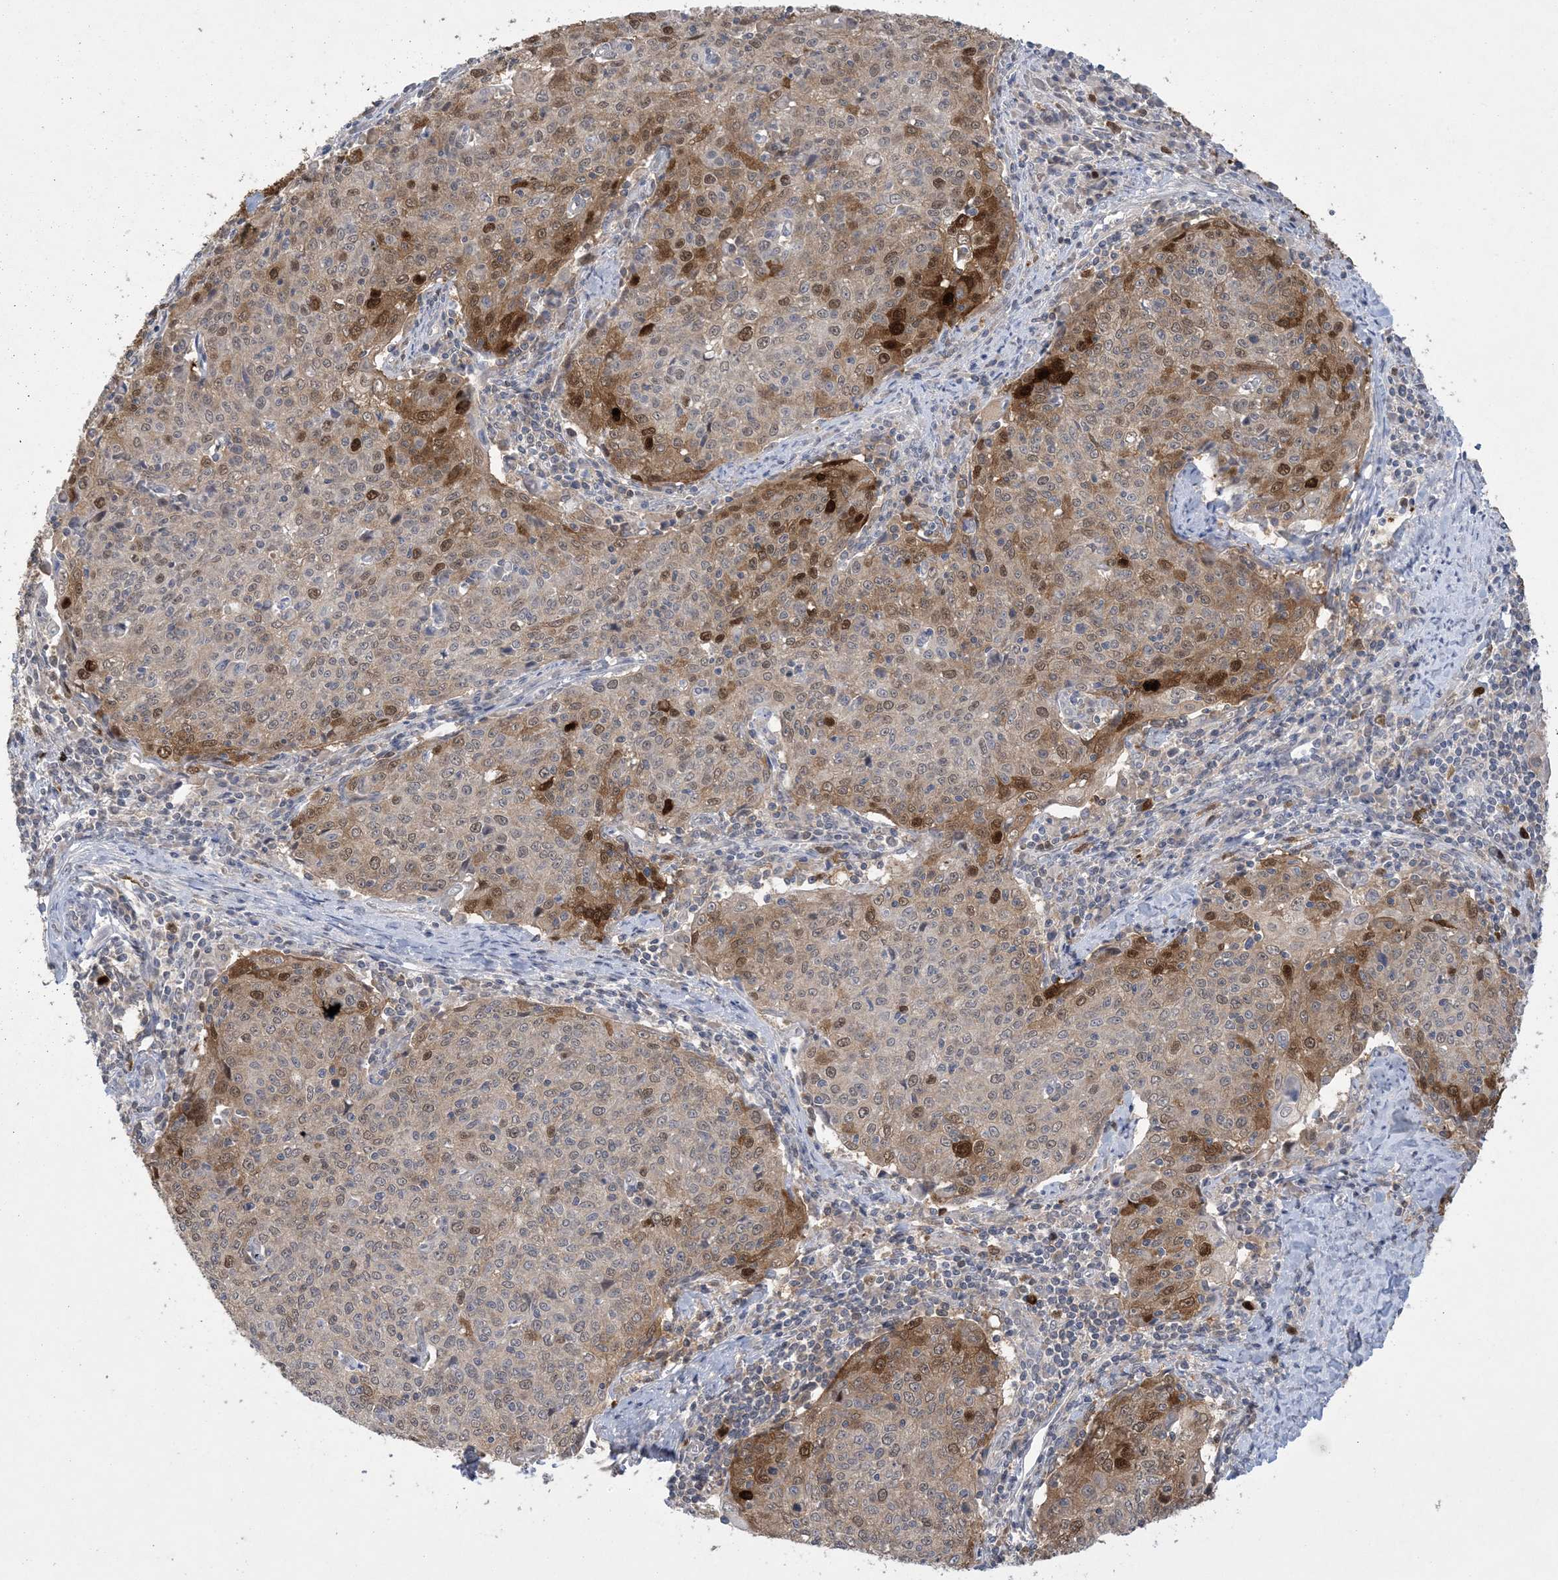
{"staining": {"intensity": "moderate", "quantity": "25%-75%", "location": "cytoplasmic/membranous,nuclear"}, "tissue": "cervical cancer", "cell_type": "Tumor cells", "image_type": "cancer", "snomed": [{"axis": "morphology", "description": "Squamous cell carcinoma, NOS"}, {"axis": "topography", "description": "Cervix"}], "caption": "Squamous cell carcinoma (cervical) tissue displays moderate cytoplasmic/membranous and nuclear positivity in approximately 25%-75% of tumor cells The protein is stained brown, and the nuclei are stained in blue (DAB IHC with brightfield microscopy, high magnification).", "gene": "HMGCS1", "patient": {"sex": "female", "age": 48}}